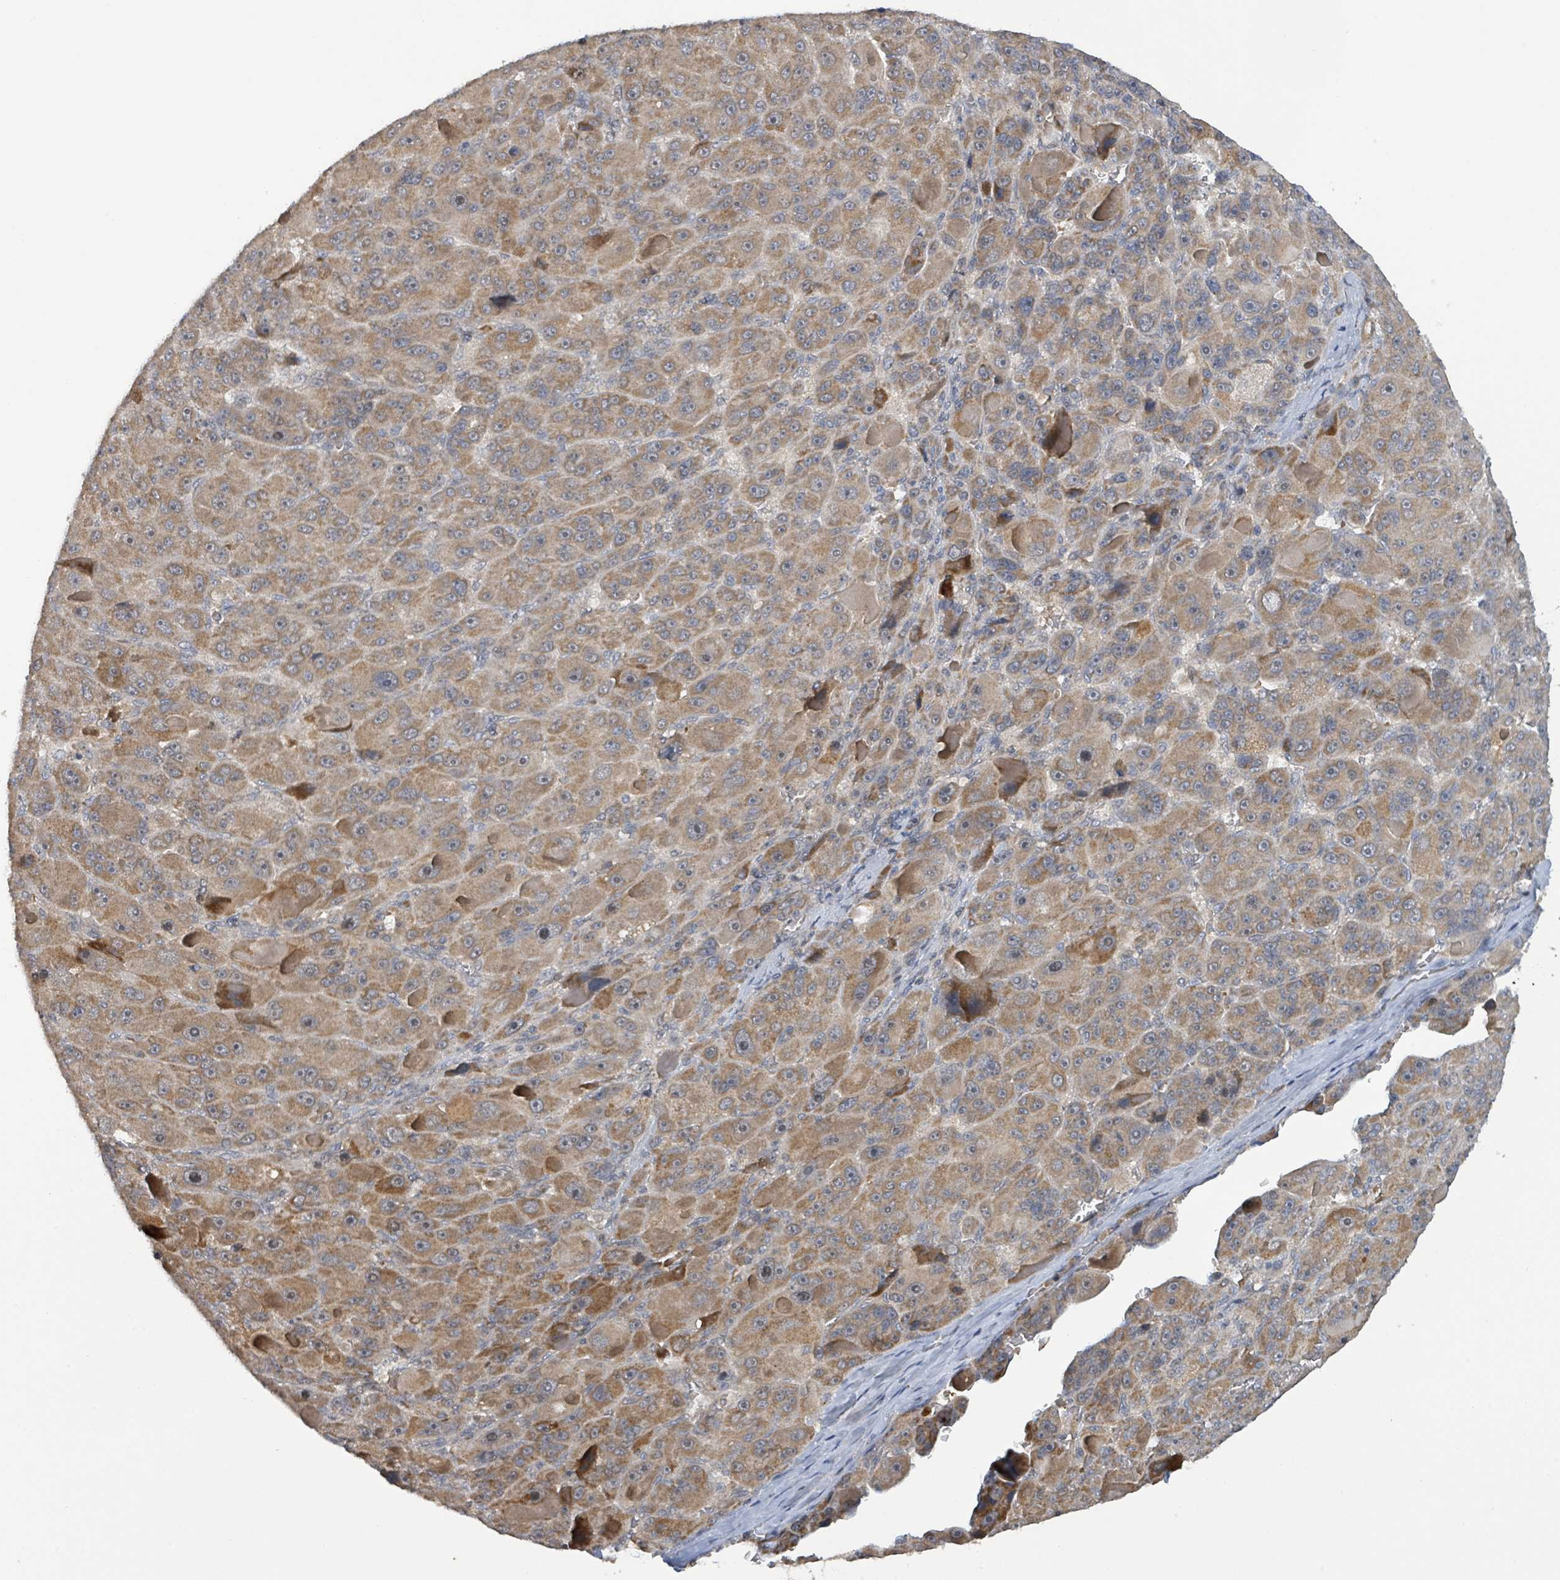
{"staining": {"intensity": "moderate", "quantity": ">75%", "location": "cytoplasmic/membranous"}, "tissue": "liver cancer", "cell_type": "Tumor cells", "image_type": "cancer", "snomed": [{"axis": "morphology", "description": "Carcinoma, Hepatocellular, NOS"}, {"axis": "topography", "description": "Liver"}], "caption": "An image of liver hepatocellular carcinoma stained for a protein demonstrates moderate cytoplasmic/membranous brown staining in tumor cells. (DAB IHC with brightfield microscopy, high magnification).", "gene": "ITGA11", "patient": {"sex": "male", "age": 76}}